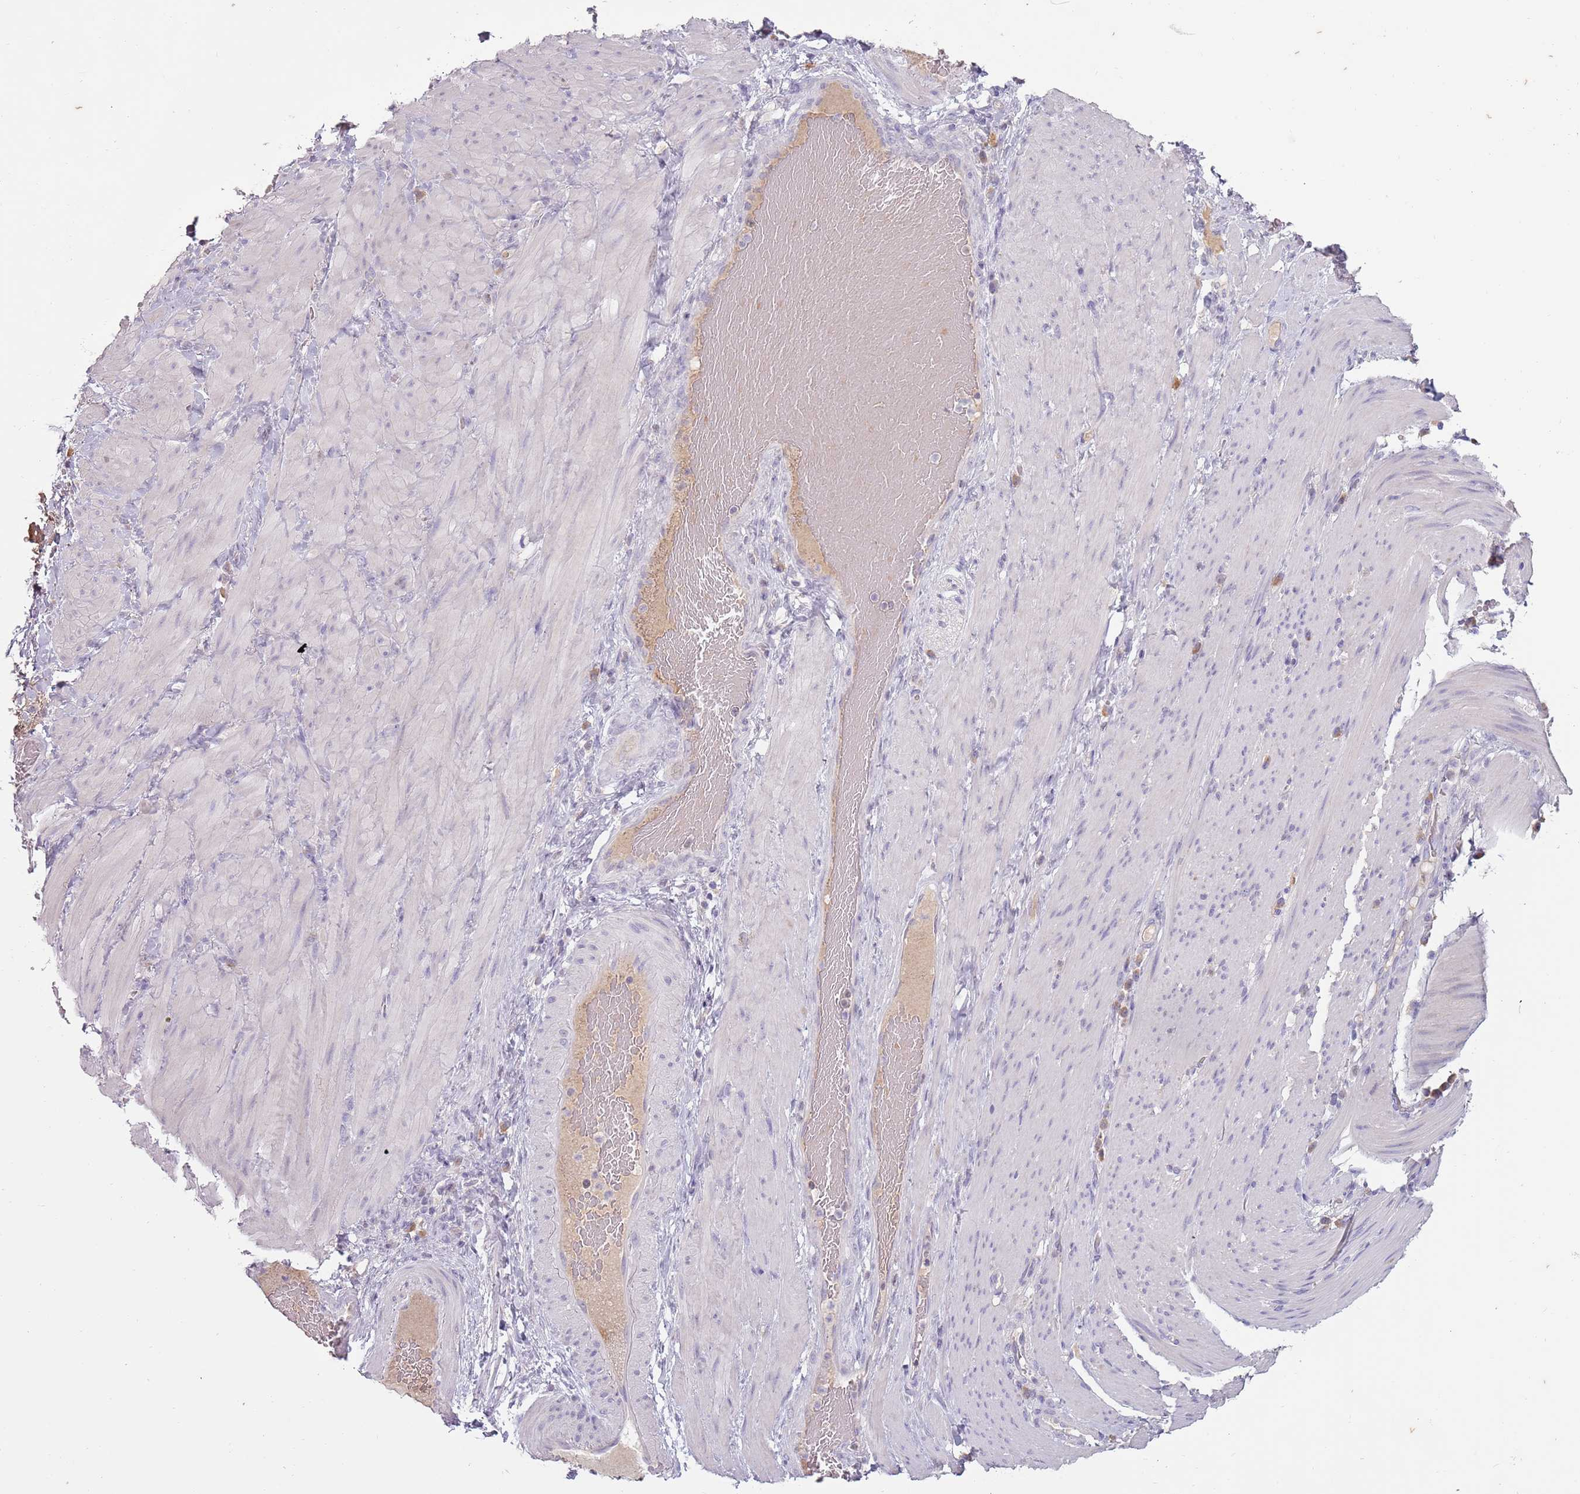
{"staining": {"intensity": "negative", "quantity": "none", "location": "none"}, "tissue": "stomach cancer", "cell_type": "Tumor cells", "image_type": "cancer", "snomed": [{"axis": "morphology", "description": "Normal tissue, NOS"}, {"axis": "morphology", "description": "Adenocarcinoma, NOS"}, {"axis": "topography", "description": "Stomach"}], "caption": "Adenocarcinoma (stomach) was stained to show a protein in brown. There is no significant positivity in tumor cells.", "gene": "SYS1", "patient": {"sex": "female", "age": 64}}